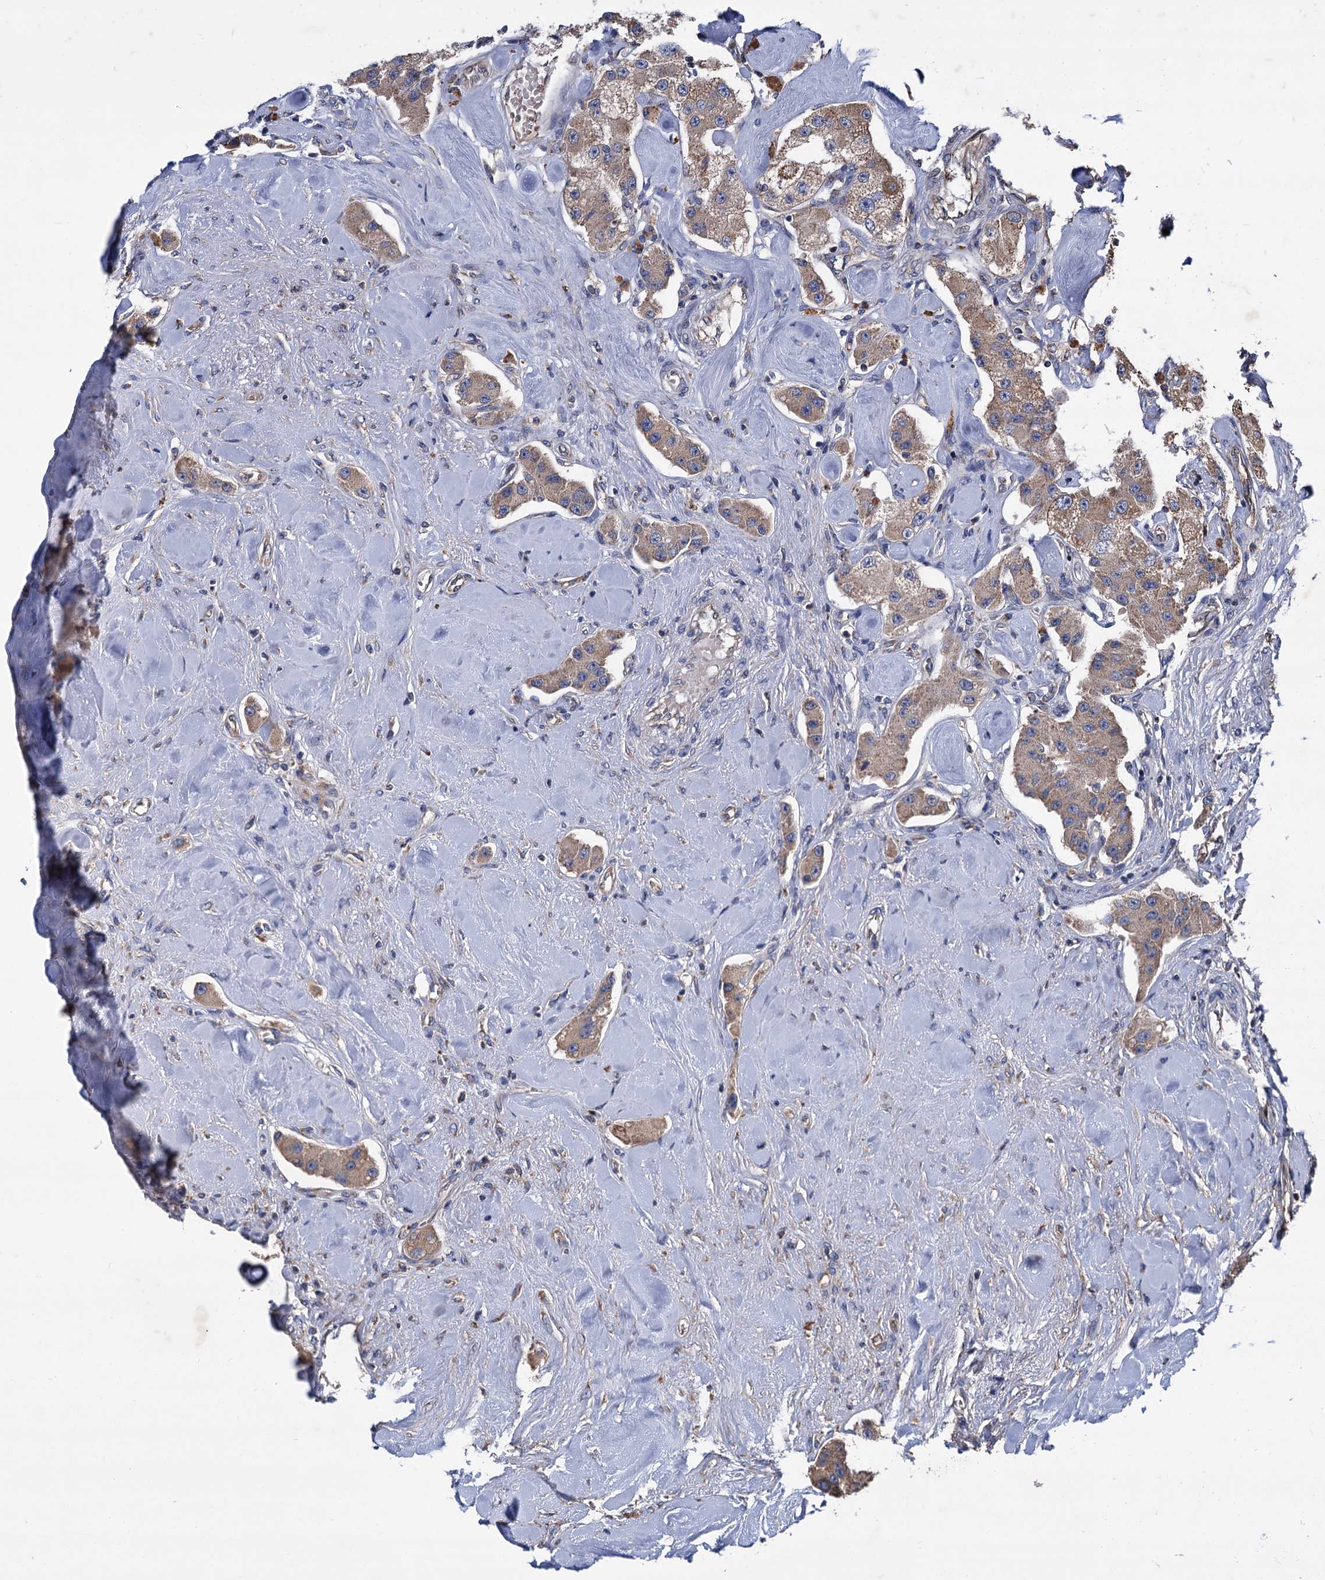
{"staining": {"intensity": "moderate", "quantity": "25%-75%", "location": "cytoplasmic/membranous"}, "tissue": "carcinoid", "cell_type": "Tumor cells", "image_type": "cancer", "snomed": [{"axis": "morphology", "description": "Carcinoid, malignant, NOS"}, {"axis": "topography", "description": "Pancreas"}], "caption": "DAB immunohistochemical staining of human carcinoid (malignant) reveals moderate cytoplasmic/membranous protein staining in about 25%-75% of tumor cells.", "gene": "LINS1", "patient": {"sex": "male", "age": 41}}